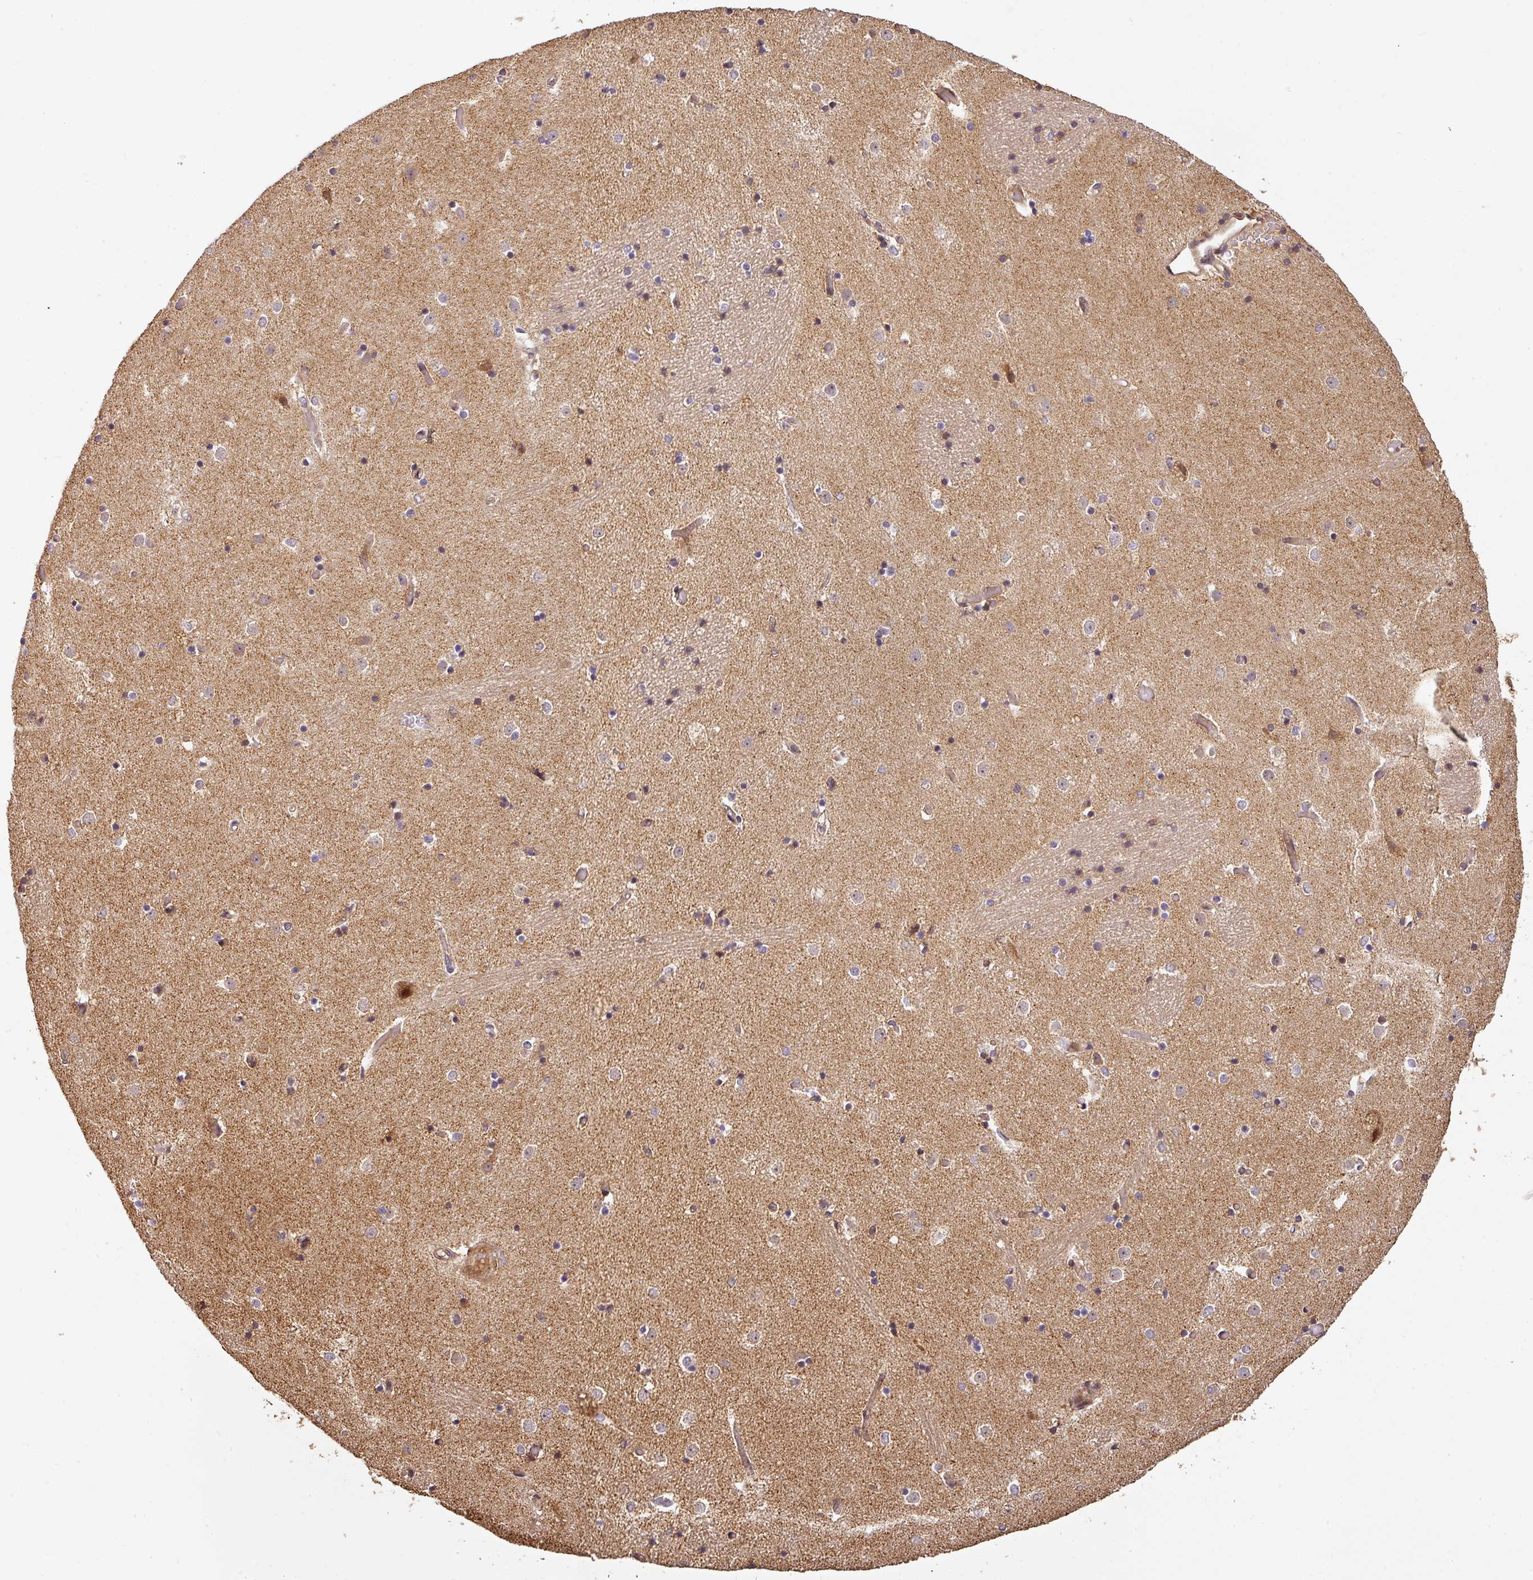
{"staining": {"intensity": "weak", "quantity": "25%-75%", "location": "cytoplasmic/membranous"}, "tissue": "caudate", "cell_type": "Glial cells", "image_type": "normal", "snomed": [{"axis": "morphology", "description": "Normal tissue, NOS"}, {"axis": "topography", "description": "Lateral ventricle wall"}], "caption": "Caudate stained for a protein (brown) shows weak cytoplasmic/membranous positive staining in approximately 25%-75% of glial cells.", "gene": "BPIFB3", "patient": {"sex": "female", "age": 52}}